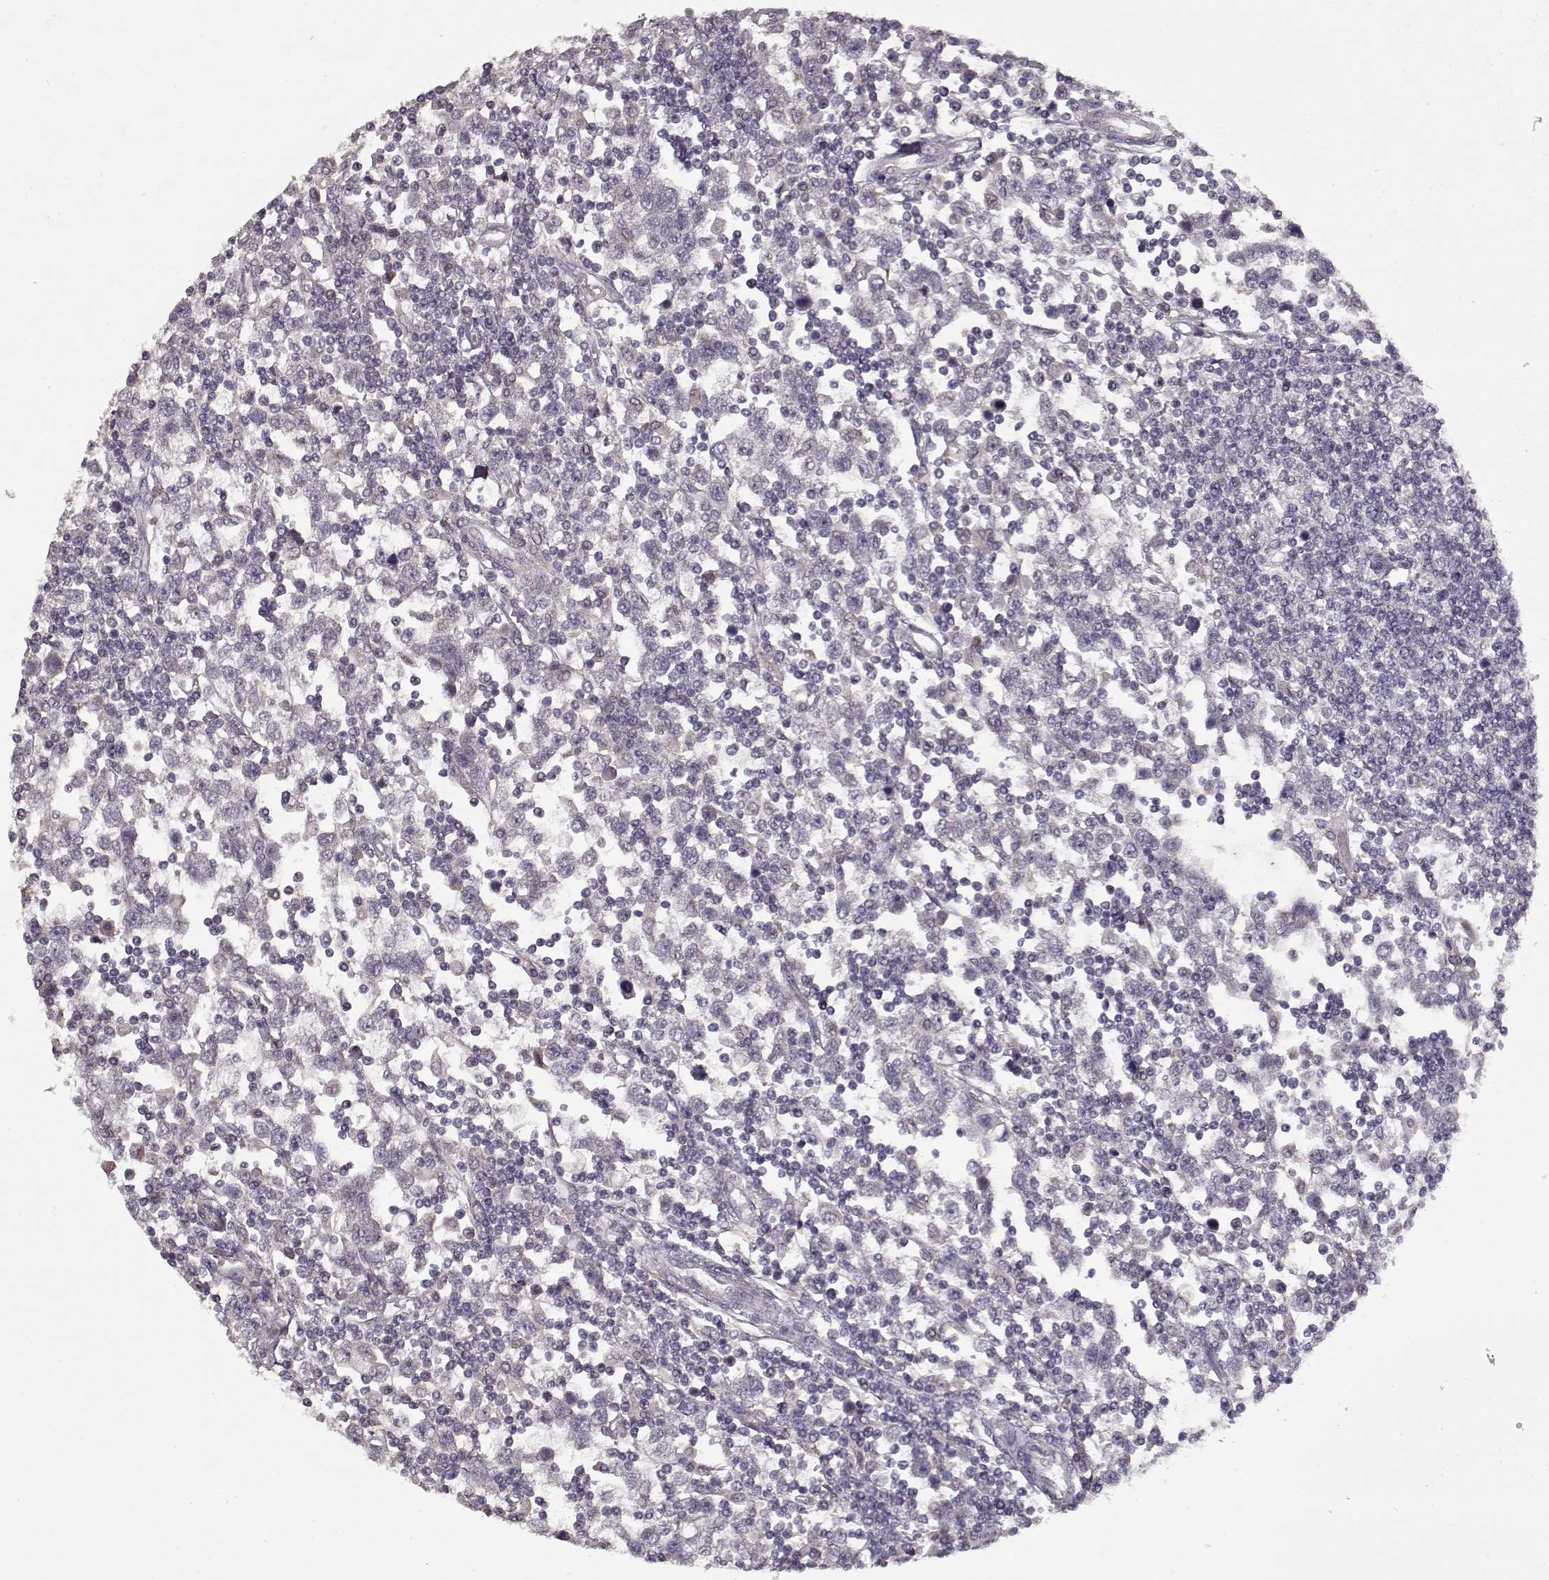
{"staining": {"intensity": "negative", "quantity": "none", "location": "none"}, "tissue": "testis cancer", "cell_type": "Tumor cells", "image_type": "cancer", "snomed": [{"axis": "morphology", "description": "Seminoma, NOS"}, {"axis": "topography", "description": "Testis"}], "caption": "Immunohistochemistry micrograph of testis seminoma stained for a protein (brown), which demonstrates no expression in tumor cells. Nuclei are stained in blue.", "gene": "LAMA2", "patient": {"sex": "male", "age": 34}}